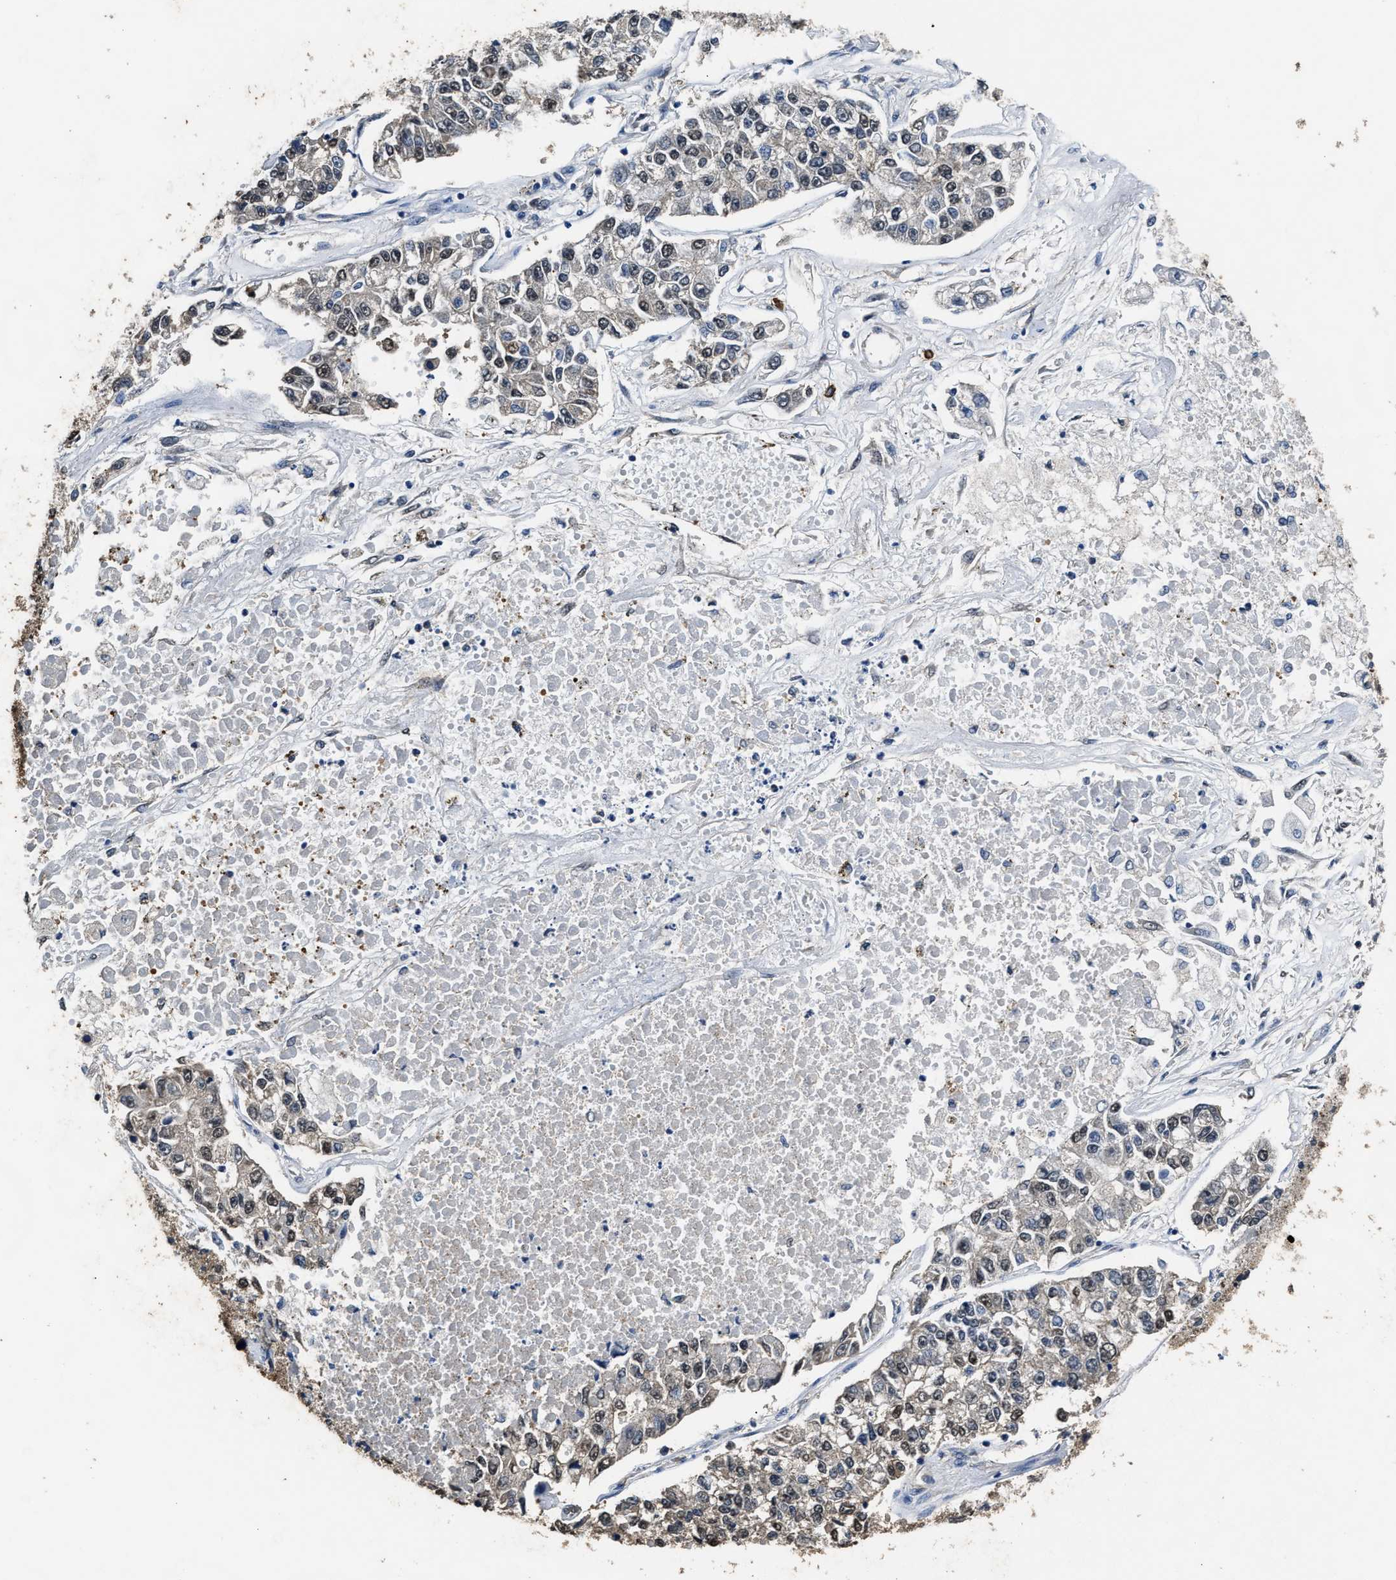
{"staining": {"intensity": "weak", "quantity": "25%-75%", "location": "nuclear"}, "tissue": "lung cancer", "cell_type": "Tumor cells", "image_type": "cancer", "snomed": [{"axis": "morphology", "description": "Adenocarcinoma, NOS"}, {"axis": "topography", "description": "Lung"}], "caption": "High-power microscopy captured an immunohistochemistry (IHC) image of lung cancer, revealing weak nuclear positivity in about 25%-75% of tumor cells.", "gene": "YWHAE", "patient": {"sex": "male", "age": 49}}